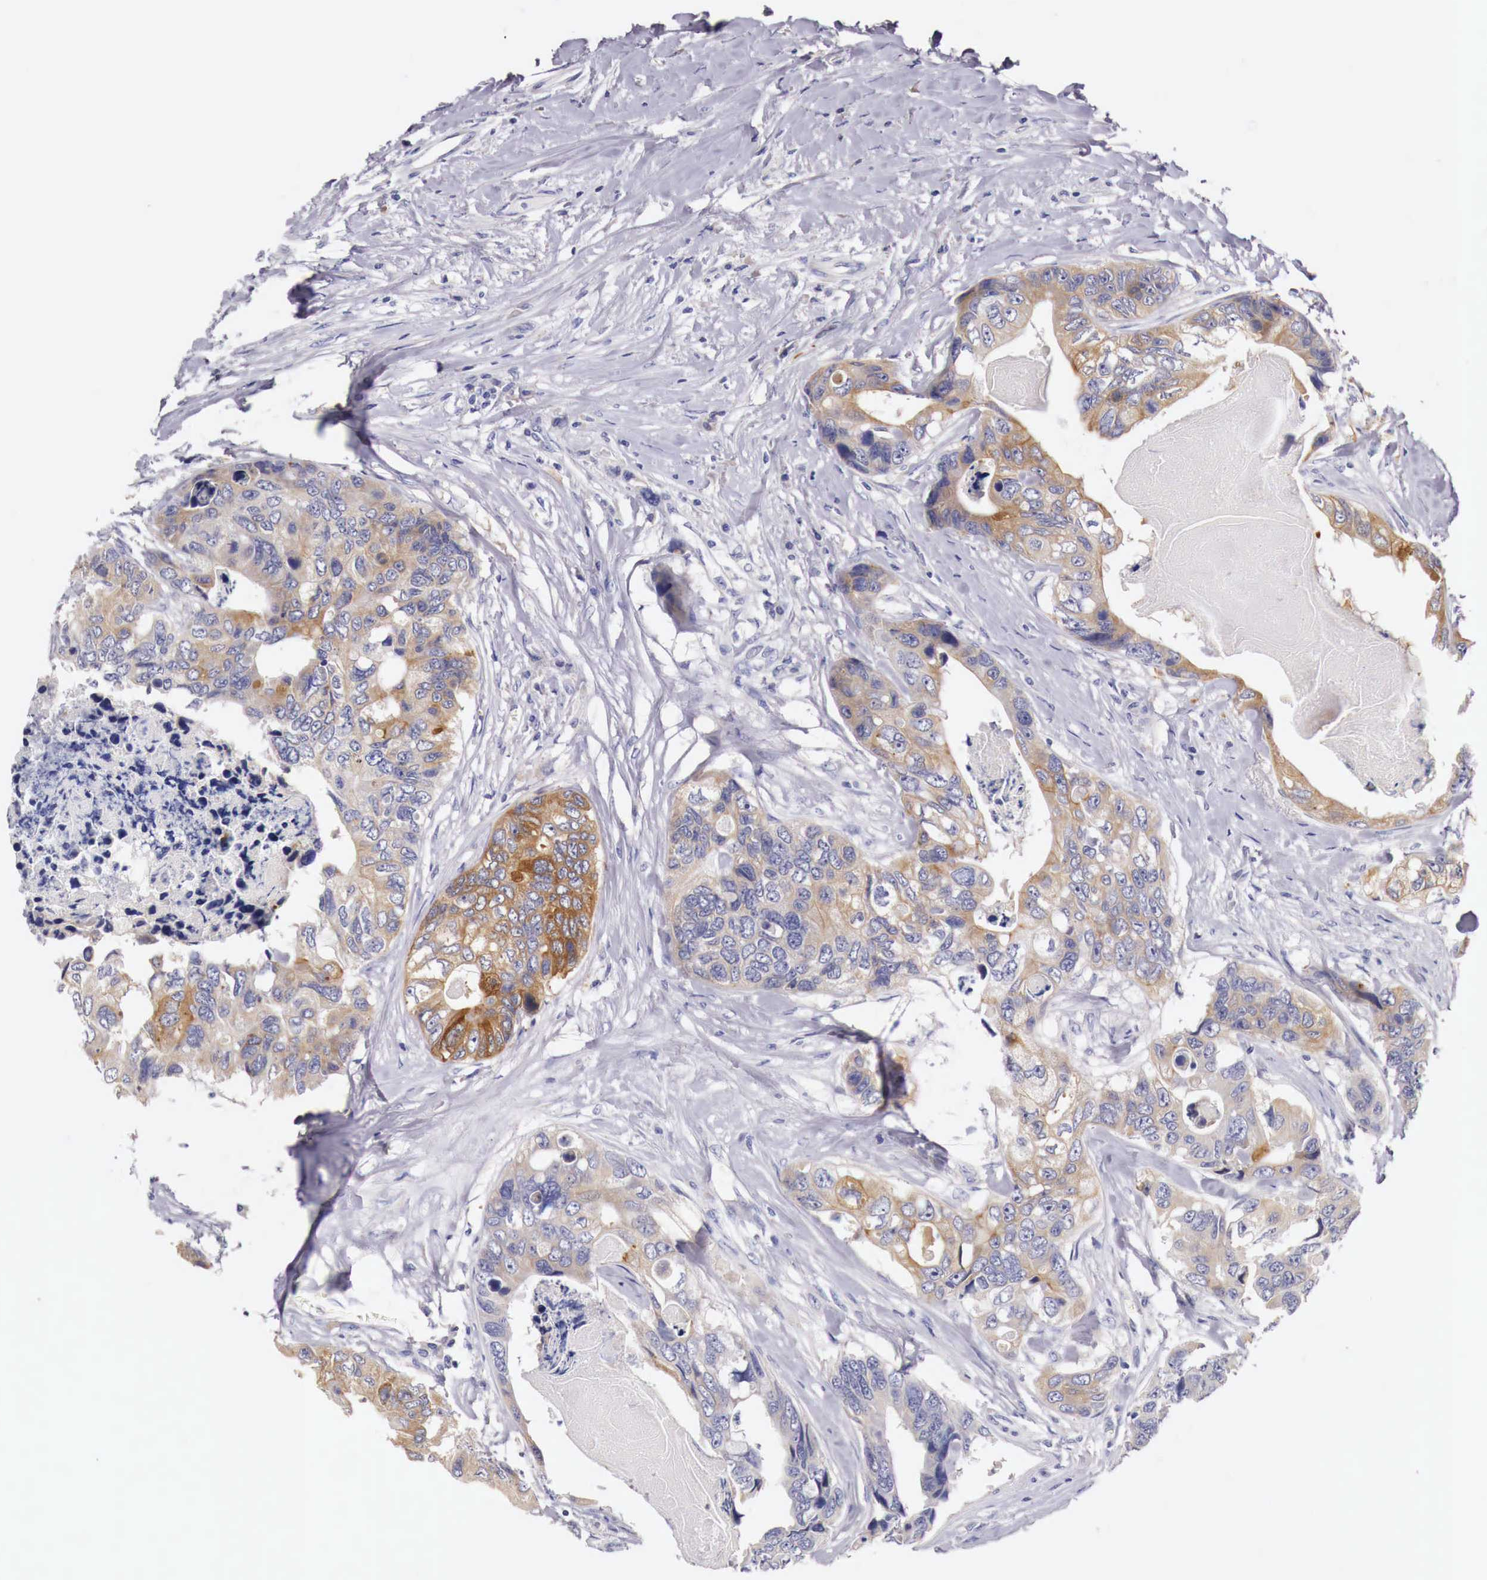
{"staining": {"intensity": "moderate", "quantity": ">75%", "location": "cytoplasmic/membranous"}, "tissue": "colorectal cancer", "cell_type": "Tumor cells", "image_type": "cancer", "snomed": [{"axis": "morphology", "description": "Adenocarcinoma, NOS"}, {"axis": "topography", "description": "Colon"}], "caption": "High-magnification brightfield microscopy of colorectal cancer stained with DAB (brown) and counterstained with hematoxylin (blue). tumor cells exhibit moderate cytoplasmic/membranous expression is seen in about>75% of cells.", "gene": "NREP", "patient": {"sex": "female", "age": 86}}